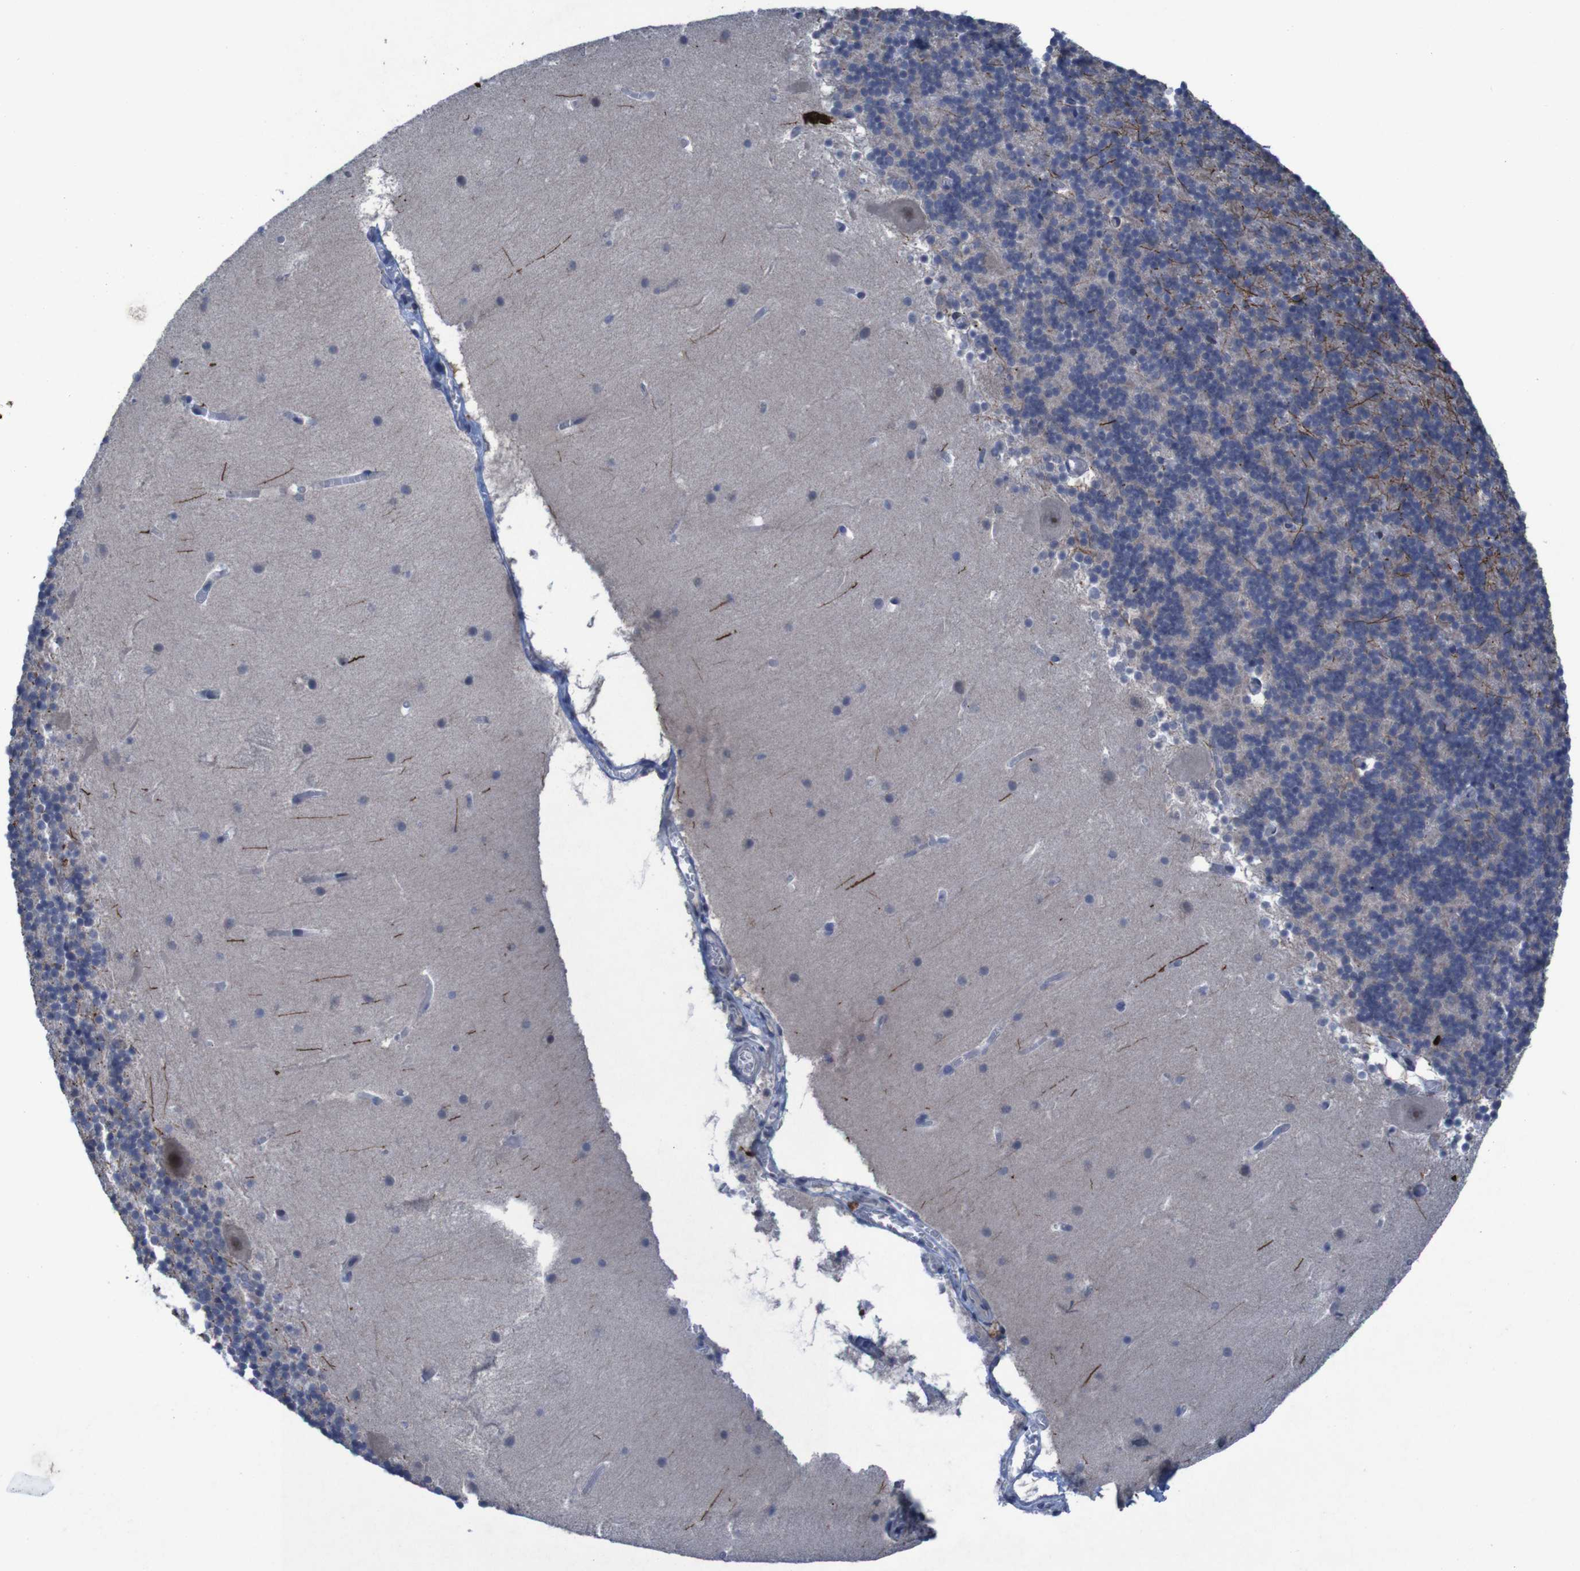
{"staining": {"intensity": "negative", "quantity": "none", "location": "none"}, "tissue": "cerebellum", "cell_type": "Cells in granular layer", "image_type": "normal", "snomed": [{"axis": "morphology", "description": "Normal tissue, NOS"}, {"axis": "topography", "description": "Cerebellum"}], "caption": "This micrograph is of unremarkable cerebellum stained with immunohistochemistry to label a protein in brown with the nuclei are counter-stained blue. There is no expression in cells in granular layer. The staining is performed using DAB brown chromogen with nuclei counter-stained in using hematoxylin.", "gene": "CLDN18", "patient": {"sex": "male", "age": 45}}